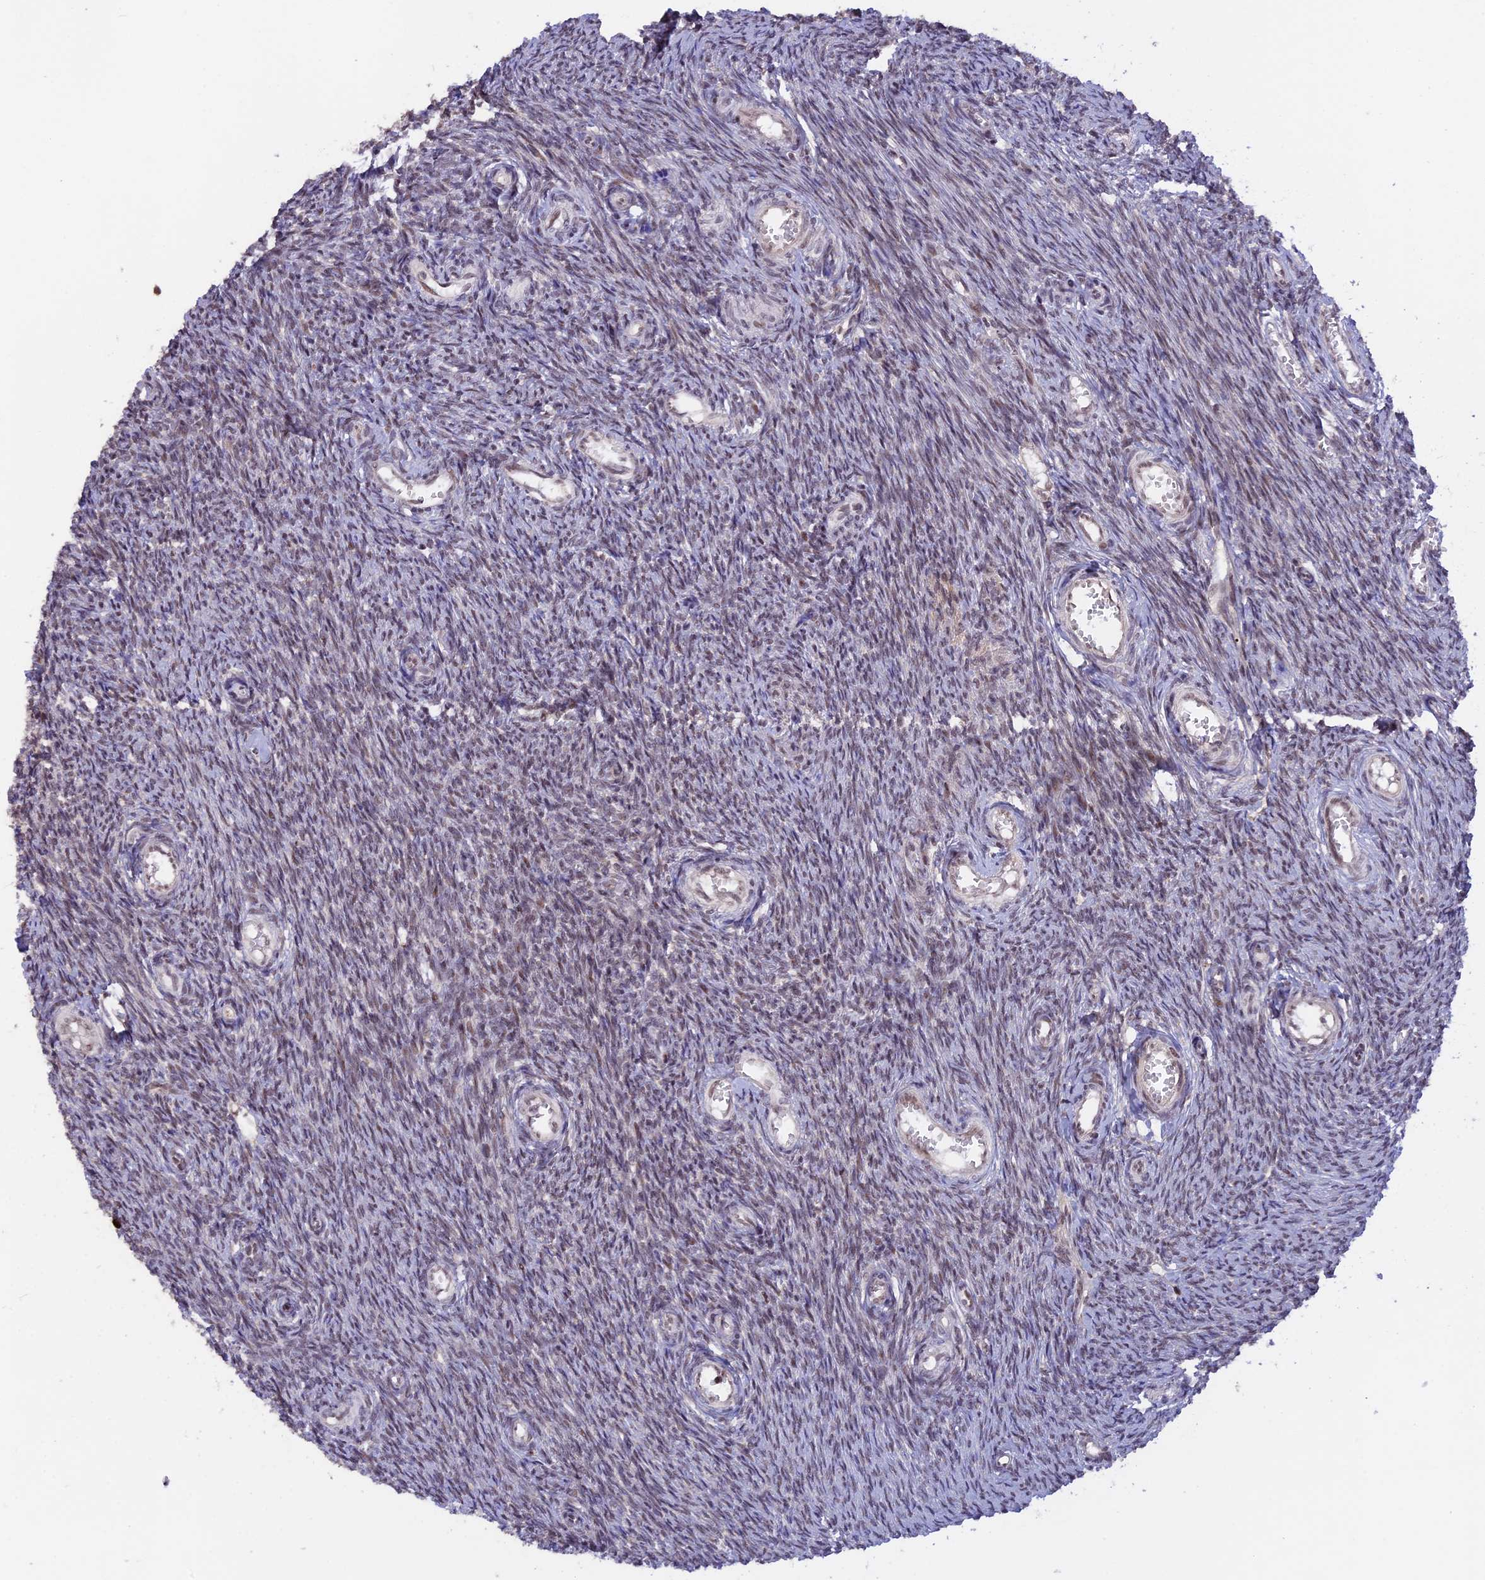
{"staining": {"intensity": "moderate", "quantity": ">75%", "location": "nuclear"}, "tissue": "ovary", "cell_type": "Follicle cells", "image_type": "normal", "snomed": [{"axis": "morphology", "description": "Normal tissue, NOS"}, {"axis": "topography", "description": "Ovary"}], "caption": "IHC image of benign human ovary stained for a protein (brown), which exhibits medium levels of moderate nuclear staining in about >75% of follicle cells.", "gene": "POLR2C", "patient": {"sex": "female", "age": 44}}